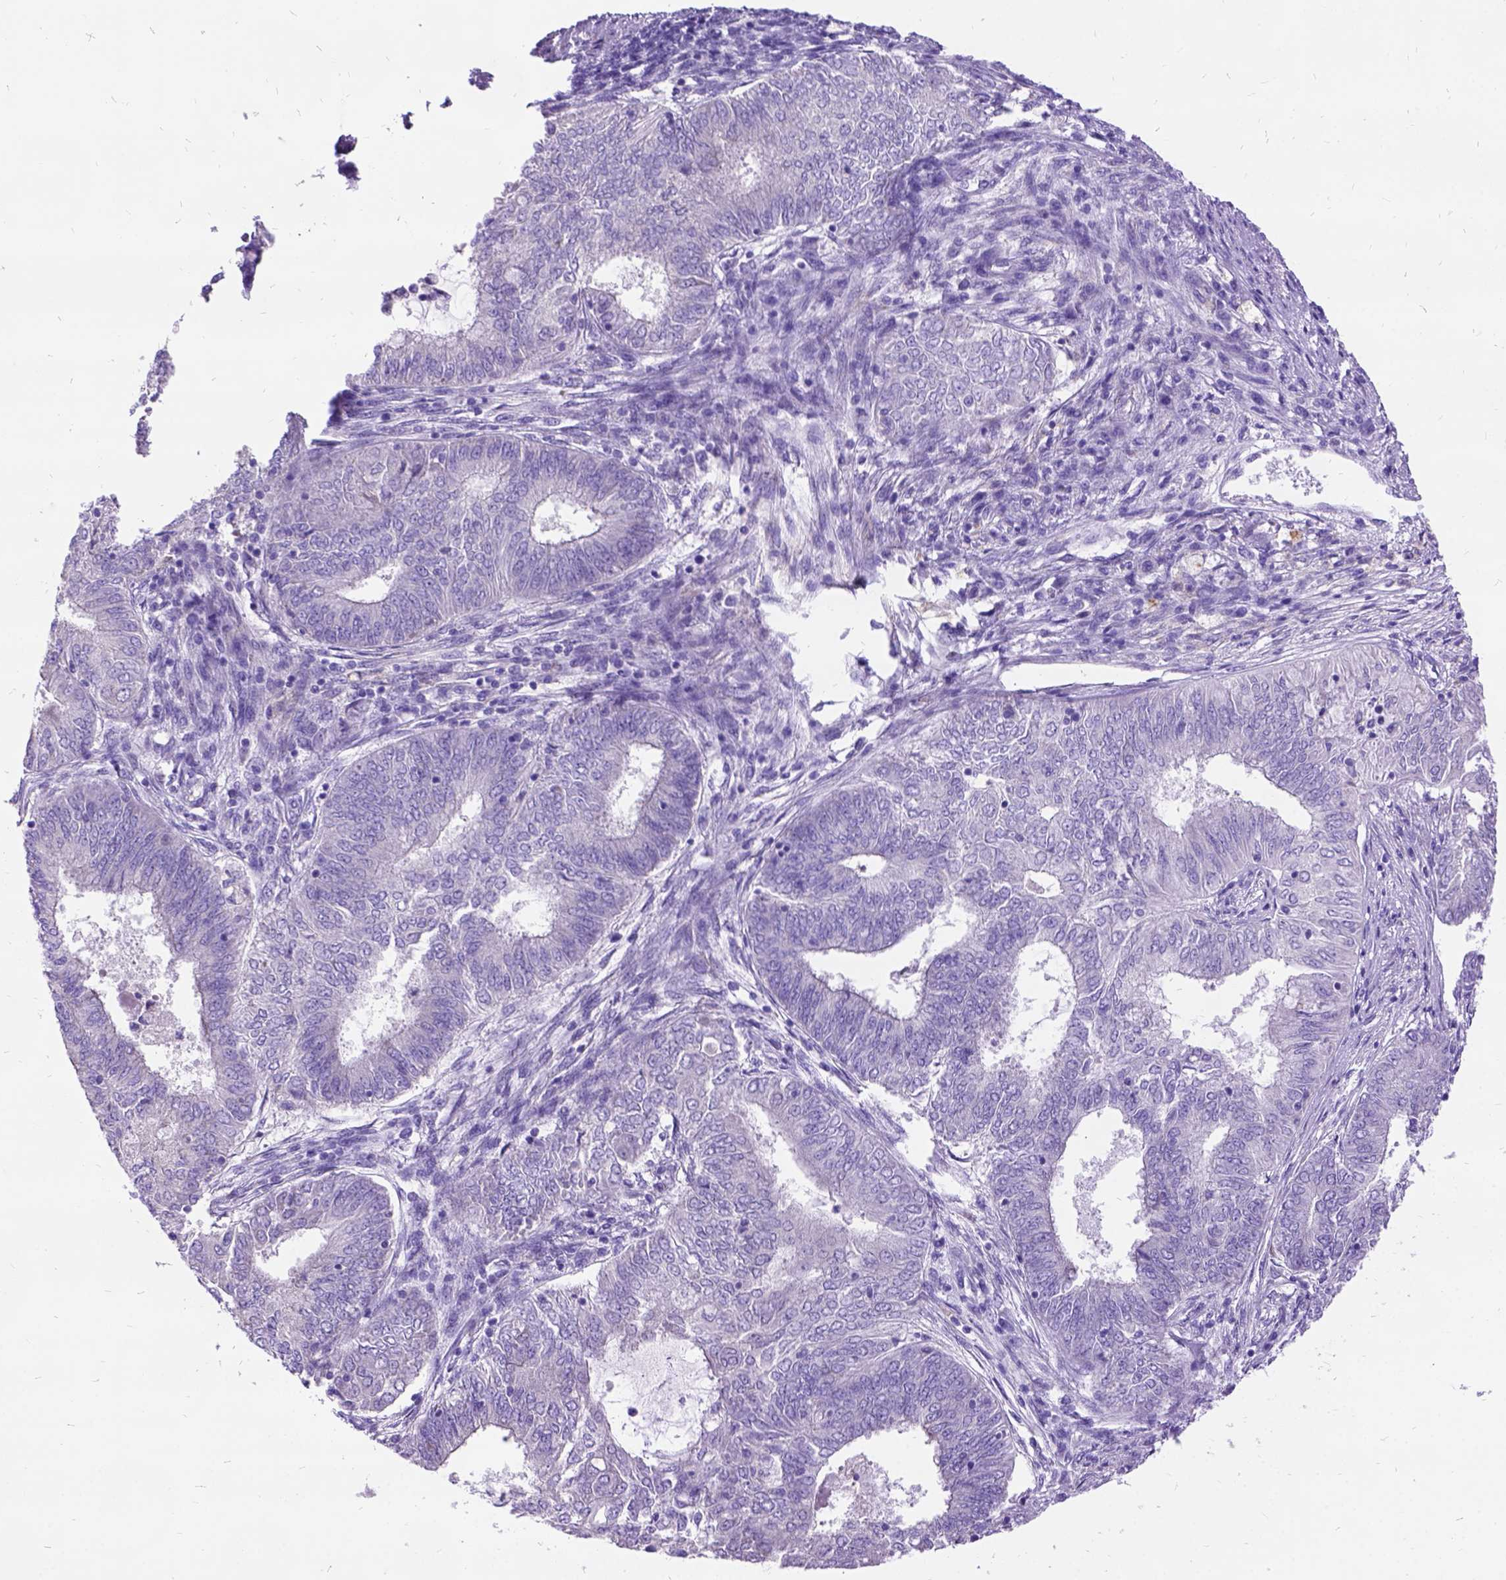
{"staining": {"intensity": "negative", "quantity": "none", "location": "none"}, "tissue": "endometrial cancer", "cell_type": "Tumor cells", "image_type": "cancer", "snomed": [{"axis": "morphology", "description": "Adenocarcinoma, NOS"}, {"axis": "topography", "description": "Endometrium"}], "caption": "A micrograph of human endometrial adenocarcinoma is negative for staining in tumor cells. (DAB (3,3'-diaminobenzidine) immunohistochemistry (IHC) with hematoxylin counter stain).", "gene": "CFAP54", "patient": {"sex": "female", "age": 62}}